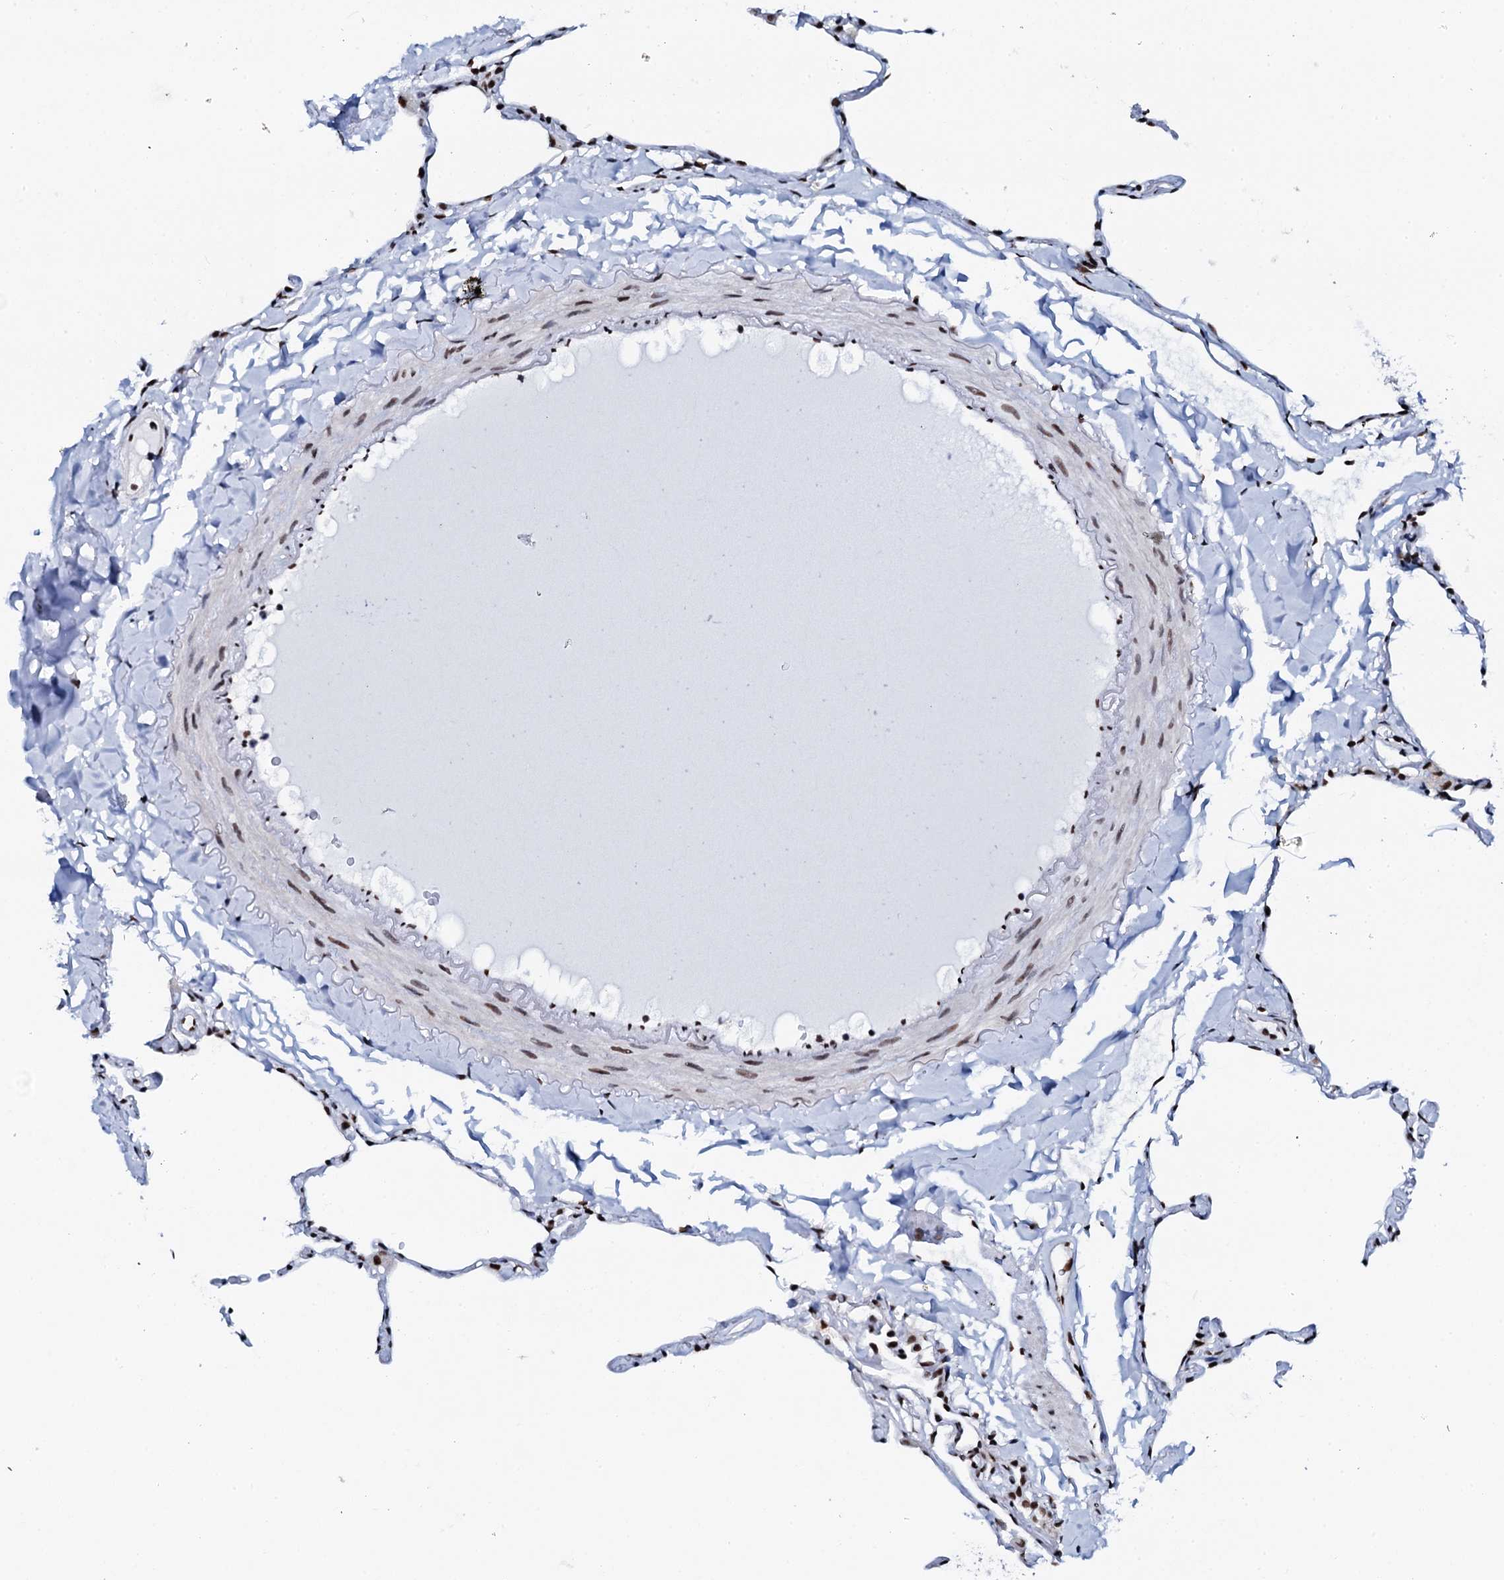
{"staining": {"intensity": "strong", "quantity": "<25%", "location": "nuclear"}, "tissue": "lung", "cell_type": "Alveolar cells", "image_type": "normal", "snomed": [{"axis": "morphology", "description": "Normal tissue, NOS"}, {"axis": "topography", "description": "Lung"}], "caption": "High-magnification brightfield microscopy of benign lung stained with DAB (3,3'-diaminobenzidine) (brown) and counterstained with hematoxylin (blue). alveolar cells exhibit strong nuclear positivity is identified in approximately<25% of cells. The protein is stained brown, and the nuclei are stained in blue (DAB (3,3'-diaminobenzidine) IHC with brightfield microscopy, high magnification).", "gene": "NKAPD1", "patient": {"sex": "male", "age": 65}}